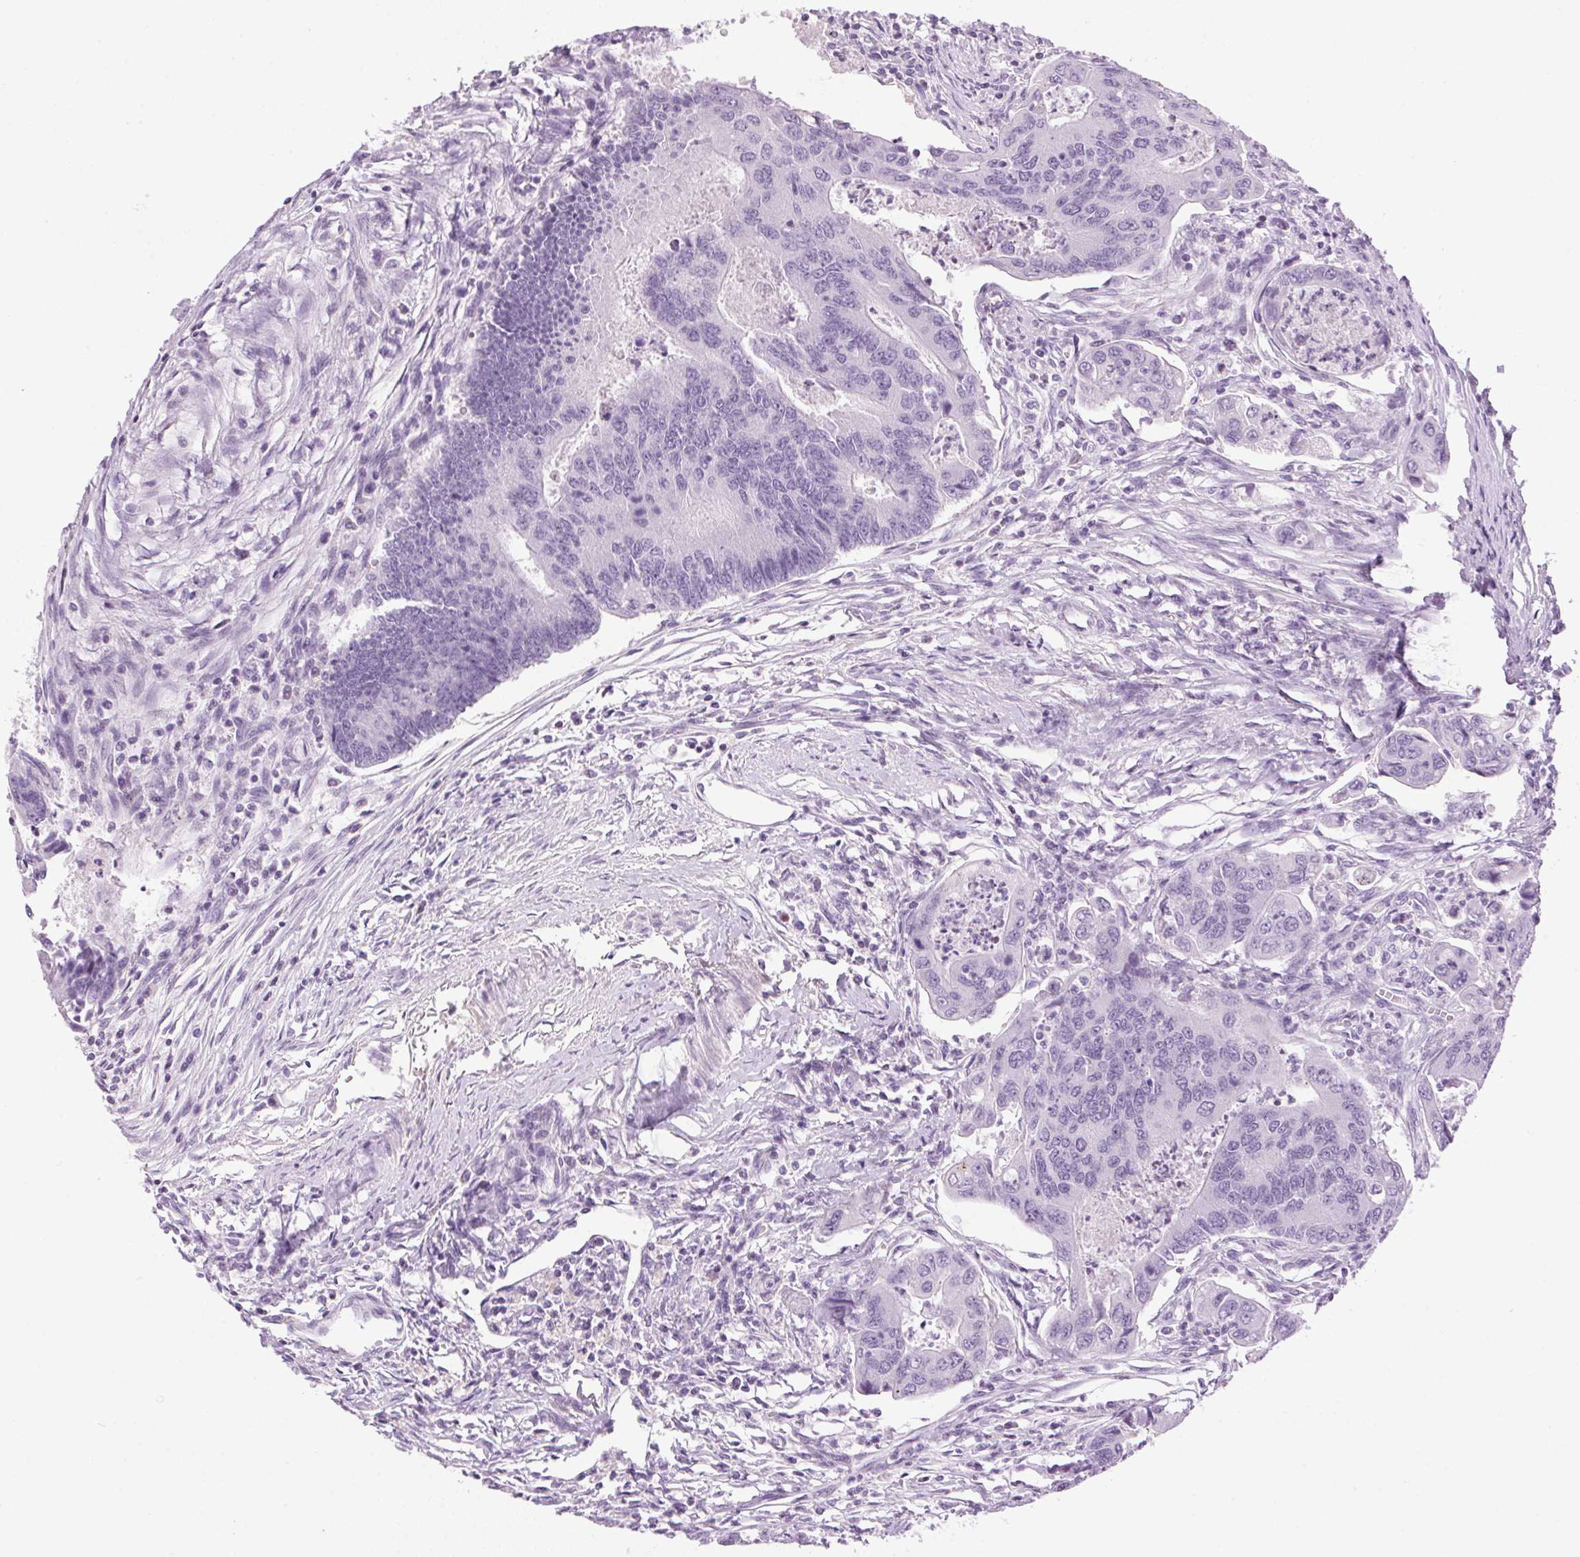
{"staining": {"intensity": "negative", "quantity": "none", "location": "none"}, "tissue": "colorectal cancer", "cell_type": "Tumor cells", "image_type": "cancer", "snomed": [{"axis": "morphology", "description": "Adenocarcinoma, NOS"}, {"axis": "topography", "description": "Colon"}], "caption": "Colorectal cancer stained for a protein using immunohistochemistry (IHC) demonstrates no expression tumor cells.", "gene": "TMEM88B", "patient": {"sex": "female", "age": 67}}